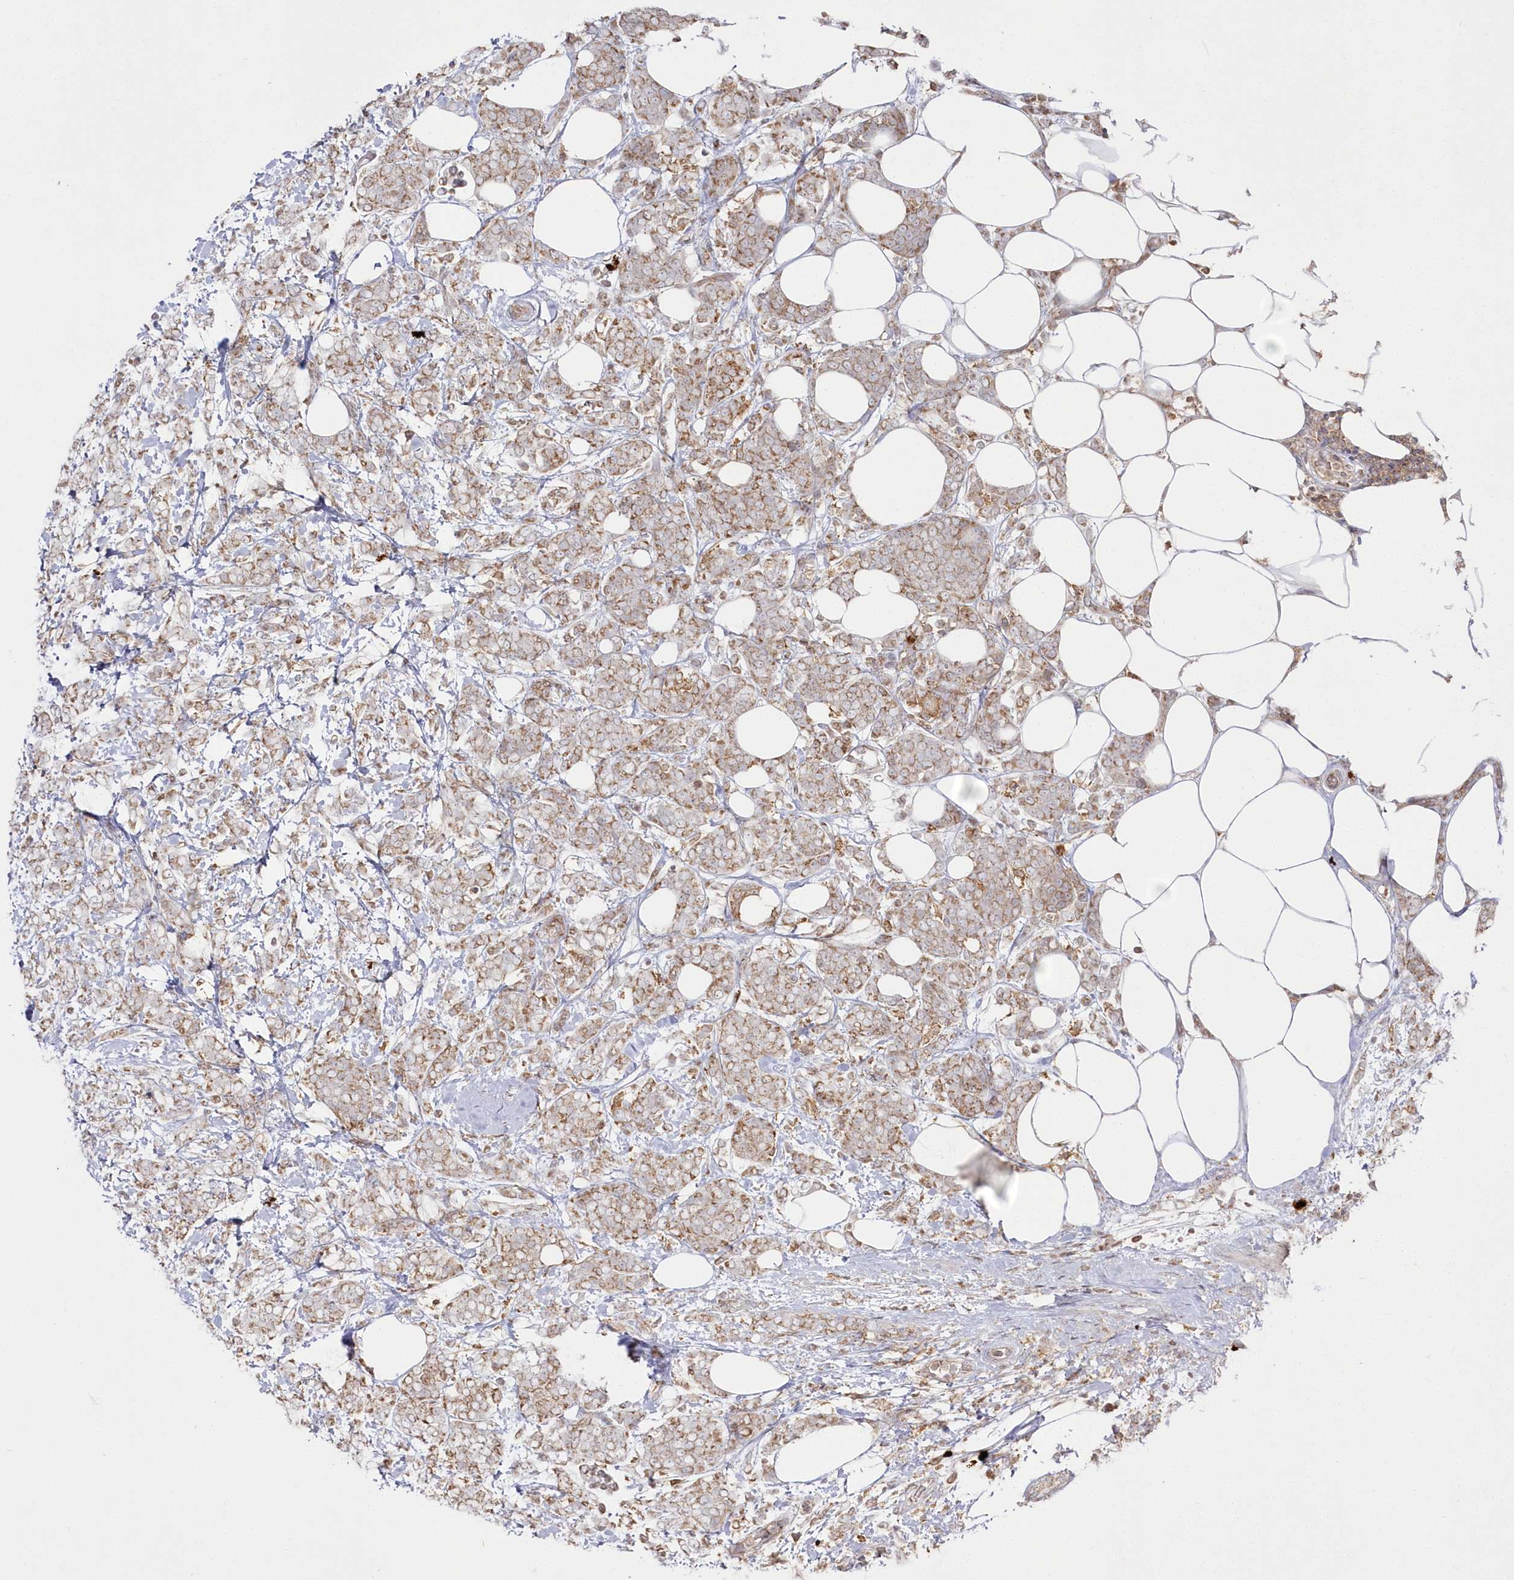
{"staining": {"intensity": "moderate", "quantity": "25%-75%", "location": "cytoplasmic/membranous"}, "tissue": "breast cancer", "cell_type": "Tumor cells", "image_type": "cancer", "snomed": [{"axis": "morphology", "description": "Lobular carcinoma"}, {"axis": "topography", "description": "Breast"}], "caption": "A brown stain highlights moderate cytoplasmic/membranous positivity of a protein in breast cancer tumor cells.", "gene": "ARSB", "patient": {"sex": "female", "age": 58}}